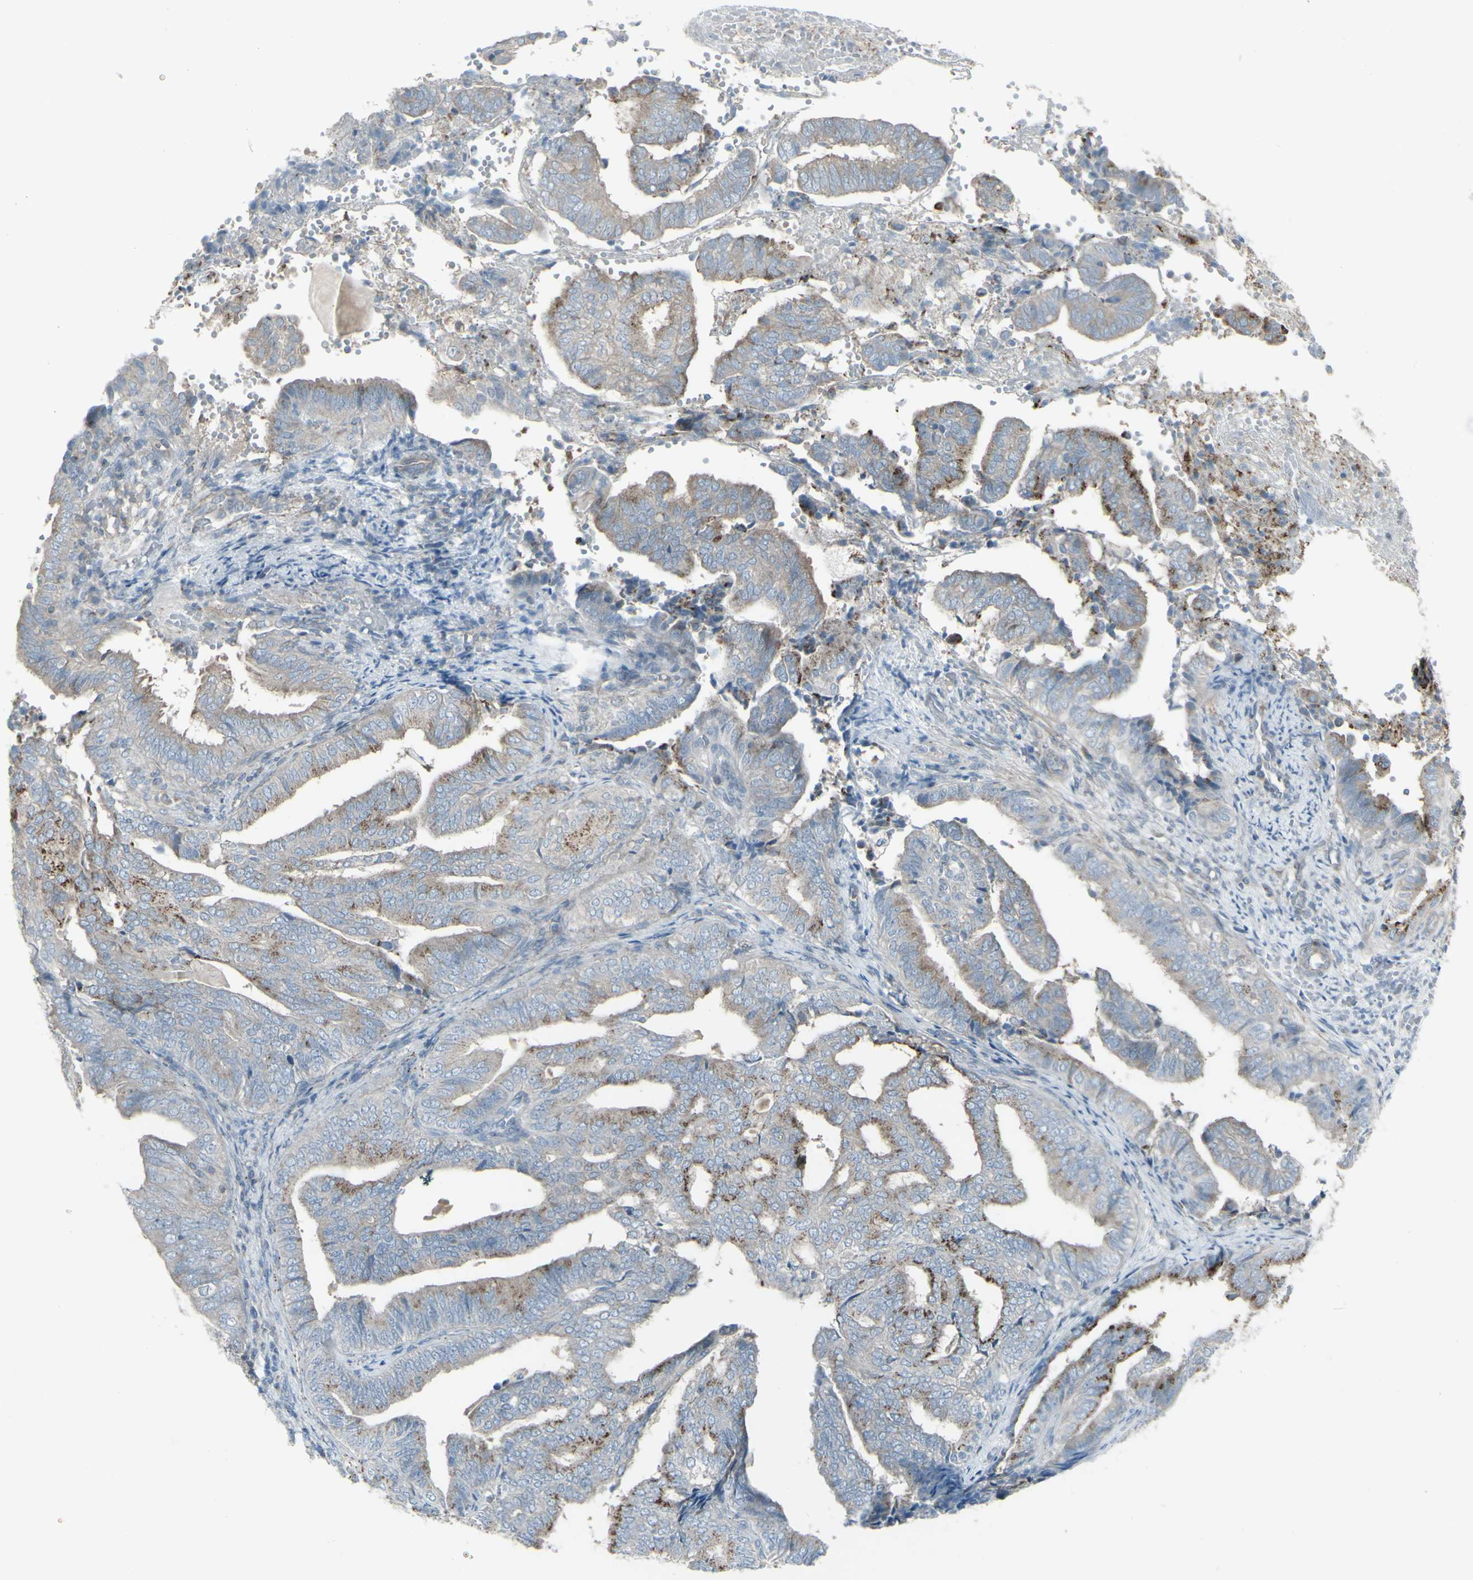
{"staining": {"intensity": "moderate", "quantity": "25%-75%", "location": "cytoplasmic/membranous"}, "tissue": "endometrial cancer", "cell_type": "Tumor cells", "image_type": "cancer", "snomed": [{"axis": "morphology", "description": "Adenocarcinoma, NOS"}, {"axis": "topography", "description": "Endometrium"}], "caption": "IHC of human adenocarcinoma (endometrial) reveals medium levels of moderate cytoplasmic/membranous positivity in approximately 25%-75% of tumor cells.", "gene": "GALNT6", "patient": {"sex": "female", "age": 58}}